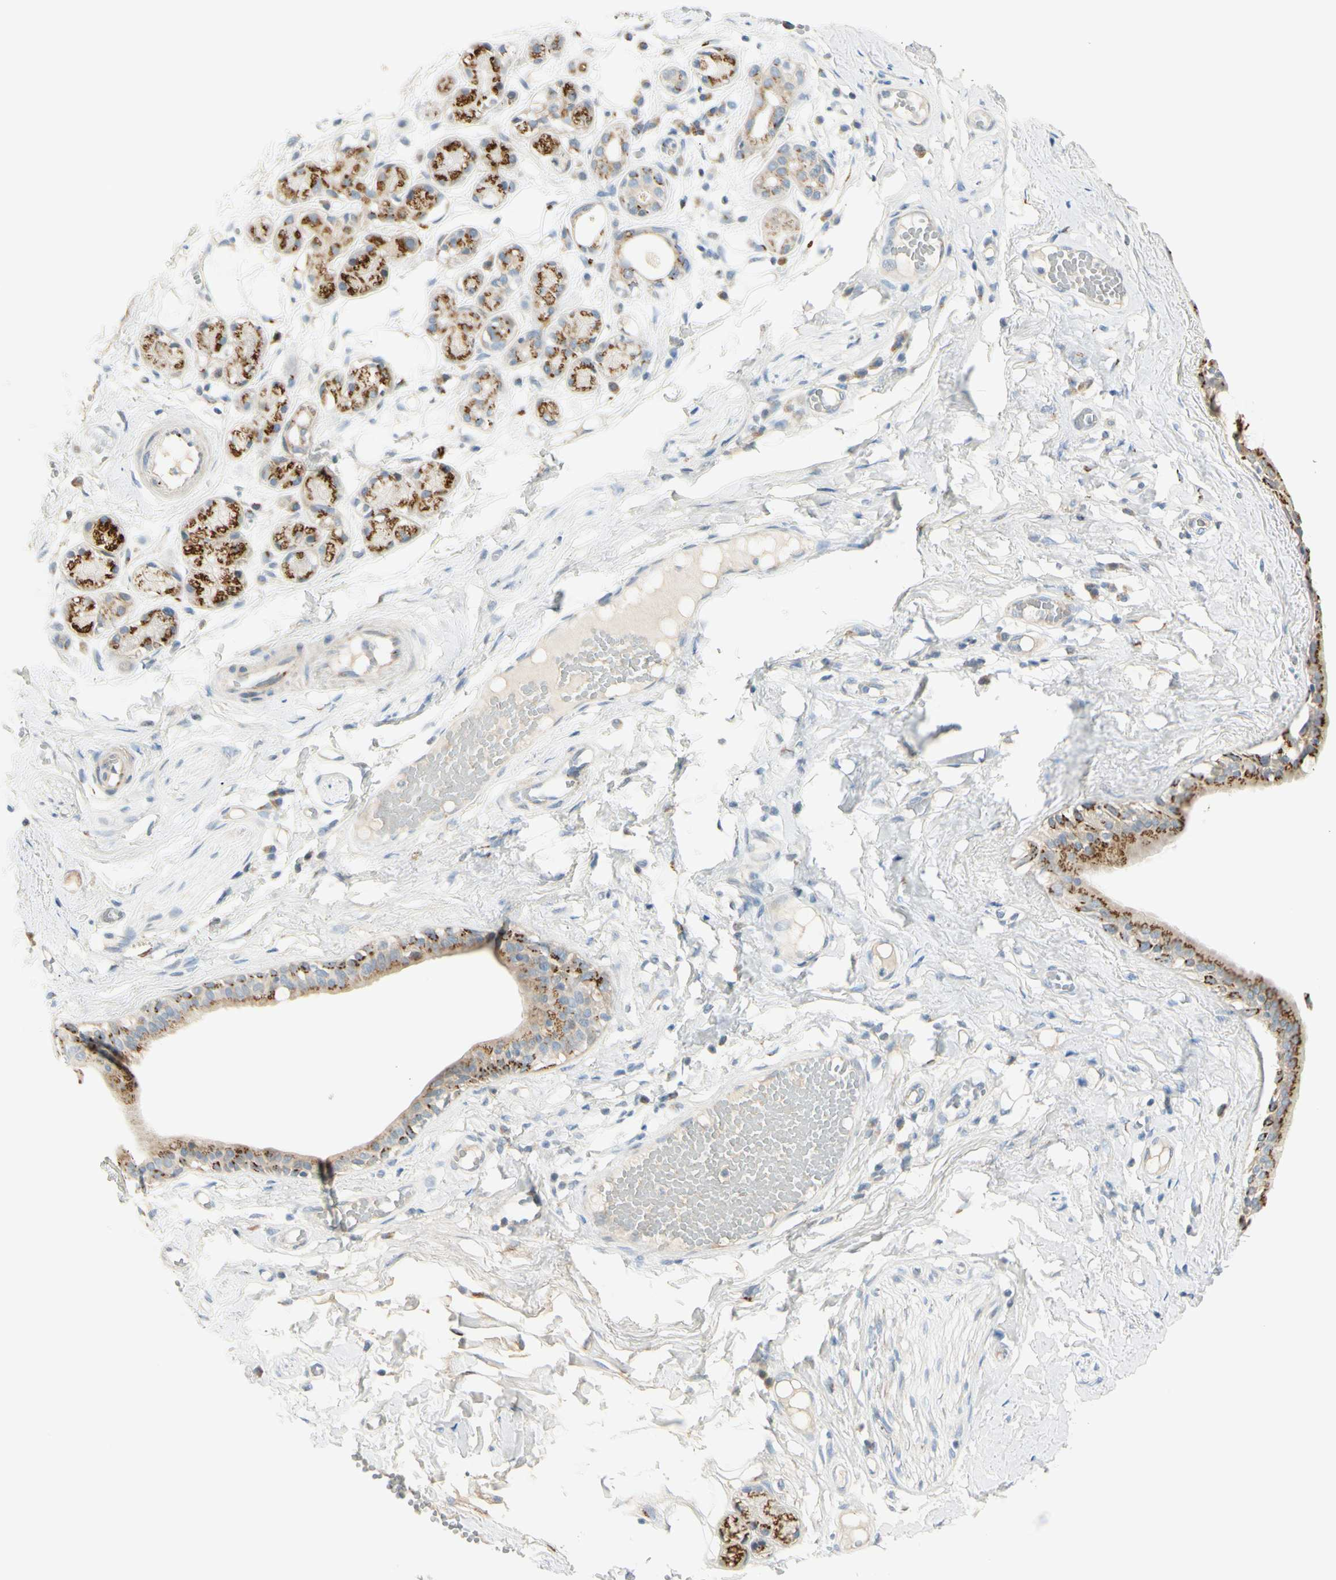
{"staining": {"intensity": "negative", "quantity": "none", "location": "none"}, "tissue": "adipose tissue", "cell_type": "Adipocytes", "image_type": "normal", "snomed": [{"axis": "morphology", "description": "Normal tissue, NOS"}, {"axis": "morphology", "description": "Inflammation, NOS"}, {"axis": "topography", "description": "Vascular tissue"}, {"axis": "topography", "description": "Salivary gland"}], "caption": "This photomicrograph is of benign adipose tissue stained with immunohistochemistry to label a protein in brown with the nuclei are counter-stained blue. There is no positivity in adipocytes.", "gene": "GALNT5", "patient": {"sex": "female", "age": 75}}